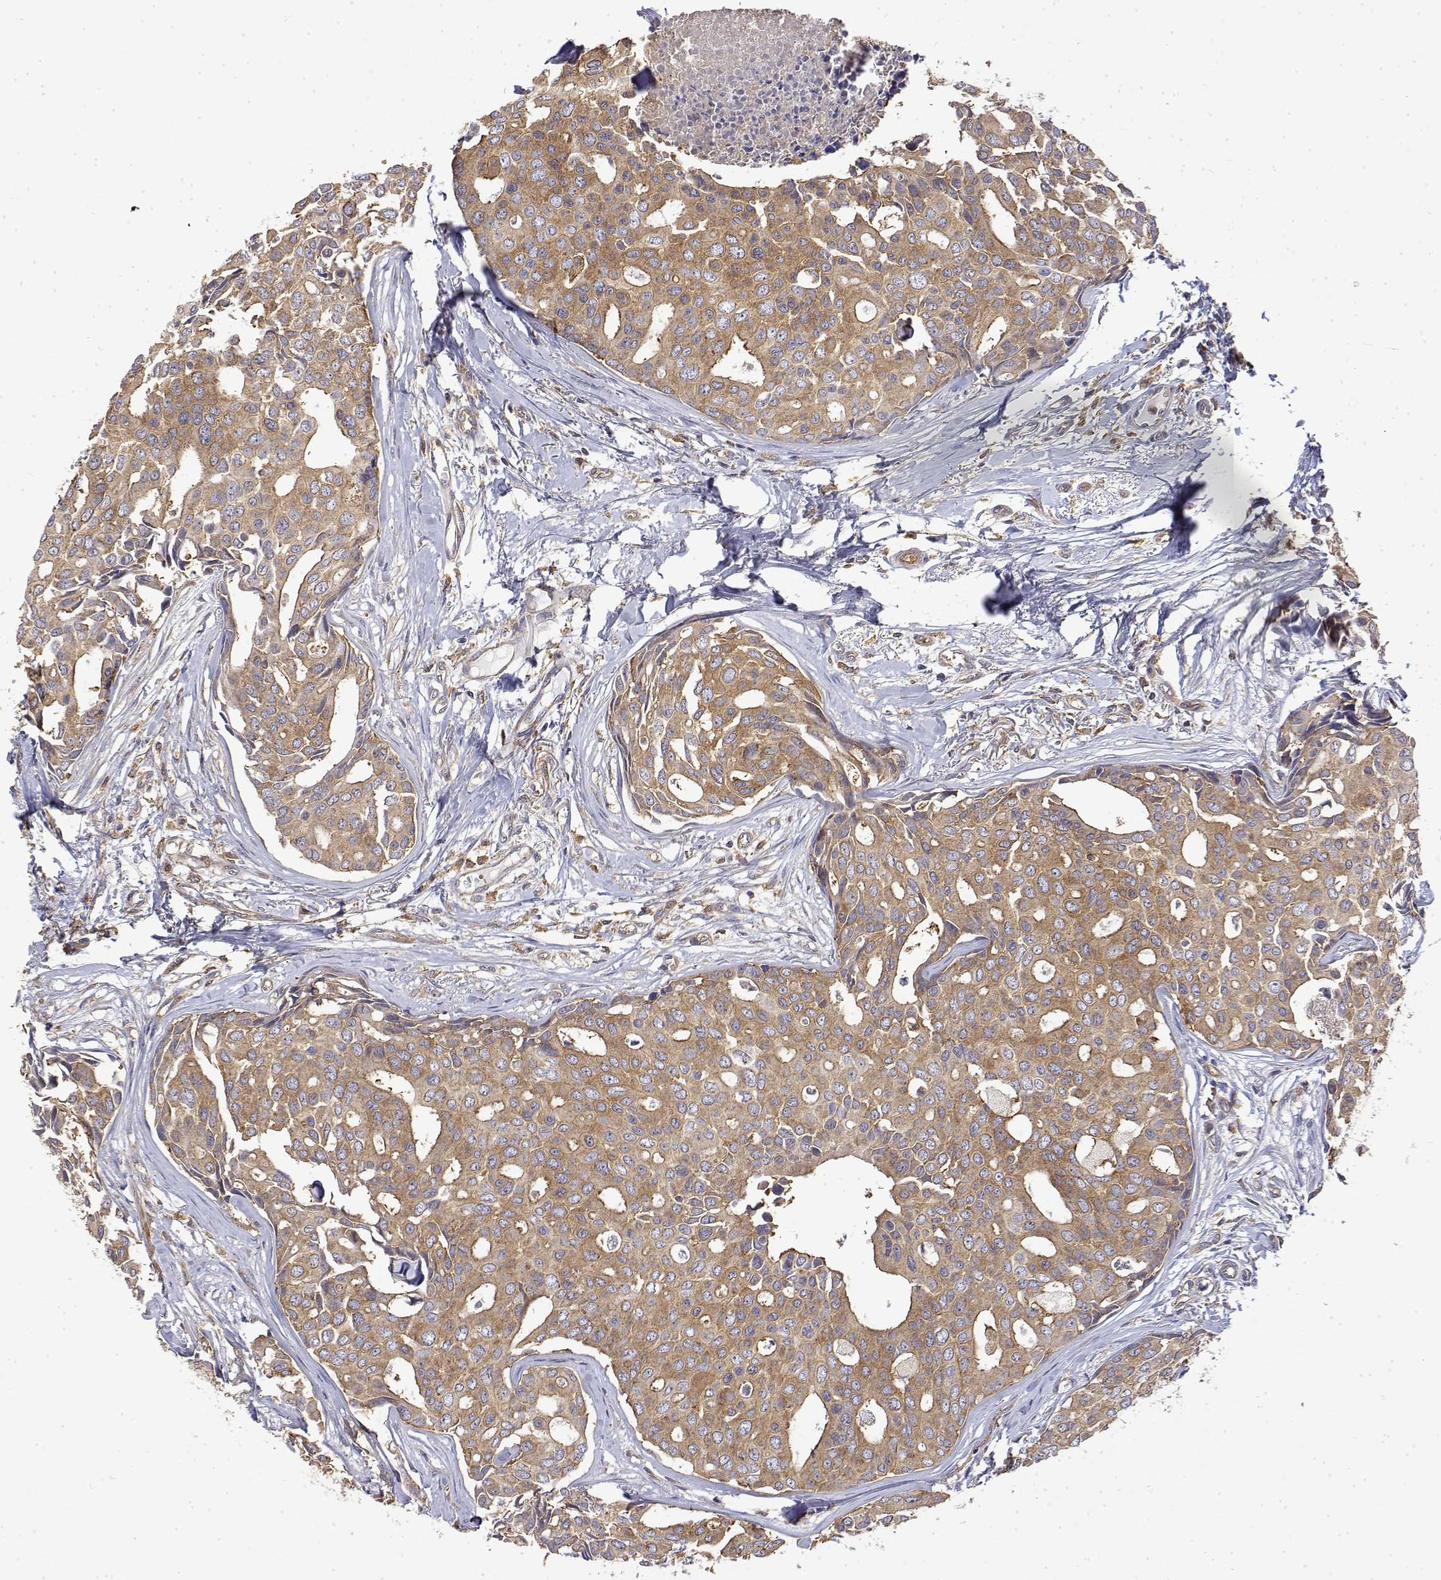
{"staining": {"intensity": "moderate", "quantity": ">75%", "location": "cytoplasmic/membranous"}, "tissue": "breast cancer", "cell_type": "Tumor cells", "image_type": "cancer", "snomed": [{"axis": "morphology", "description": "Duct carcinoma"}, {"axis": "topography", "description": "Breast"}], "caption": "This is an image of immunohistochemistry (IHC) staining of breast cancer (infiltrating ductal carcinoma), which shows moderate positivity in the cytoplasmic/membranous of tumor cells.", "gene": "PACSIN2", "patient": {"sex": "female", "age": 54}}